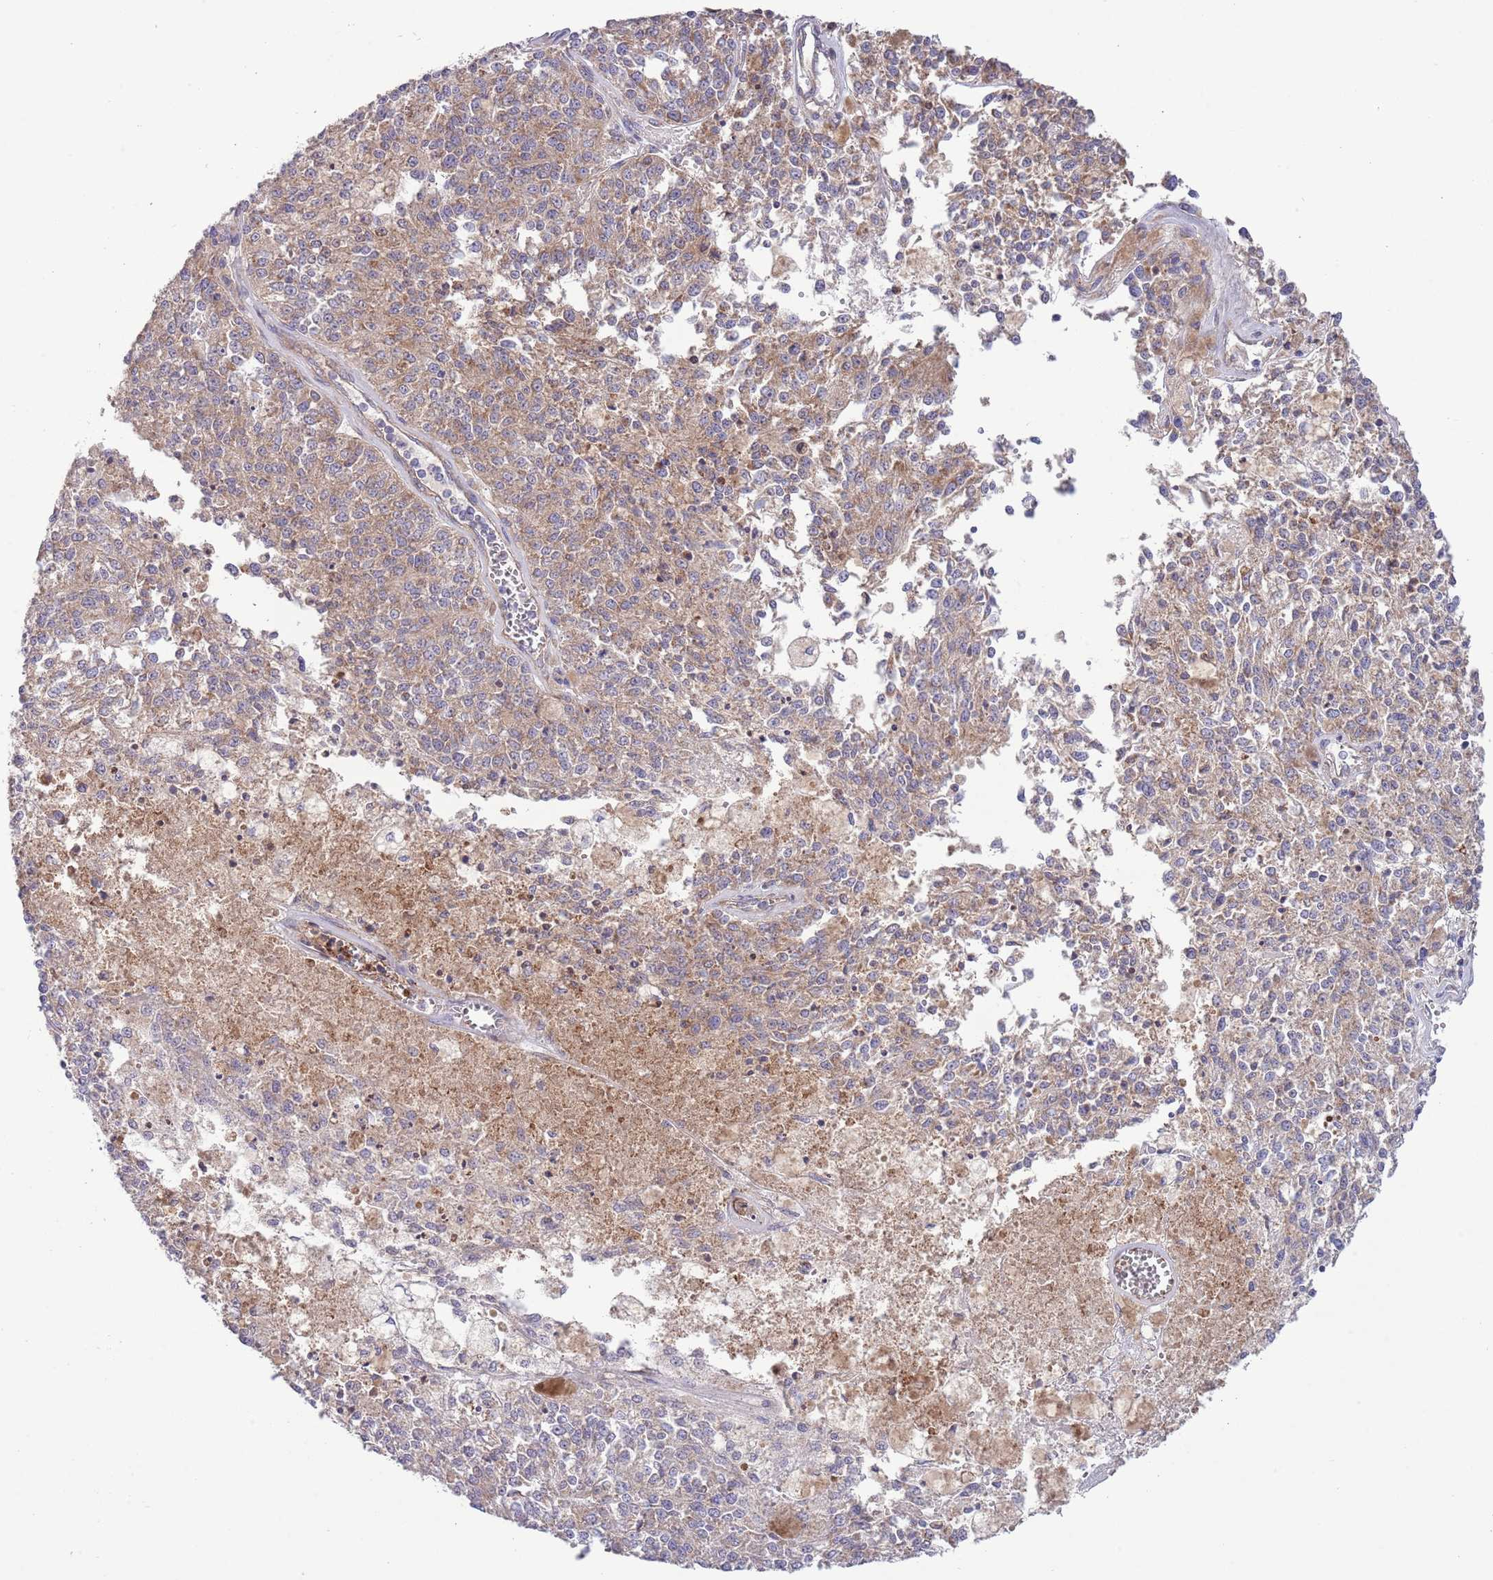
{"staining": {"intensity": "weak", "quantity": ">75%", "location": "cytoplasmic/membranous"}, "tissue": "melanoma", "cell_type": "Tumor cells", "image_type": "cancer", "snomed": [{"axis": "morphology", "description": "Malignant melanoma, NOS"}, {"axis": "topography", "description": "Skin"}], "caption": "This is a photomicrograph of immunohistochemistry staining of malignant melanoma, which shows weak positivity in the cytoplasmic/membranous of tumor cells.", "gene": "TOMM5", "patient": {"sex": "female", "age": 64}}